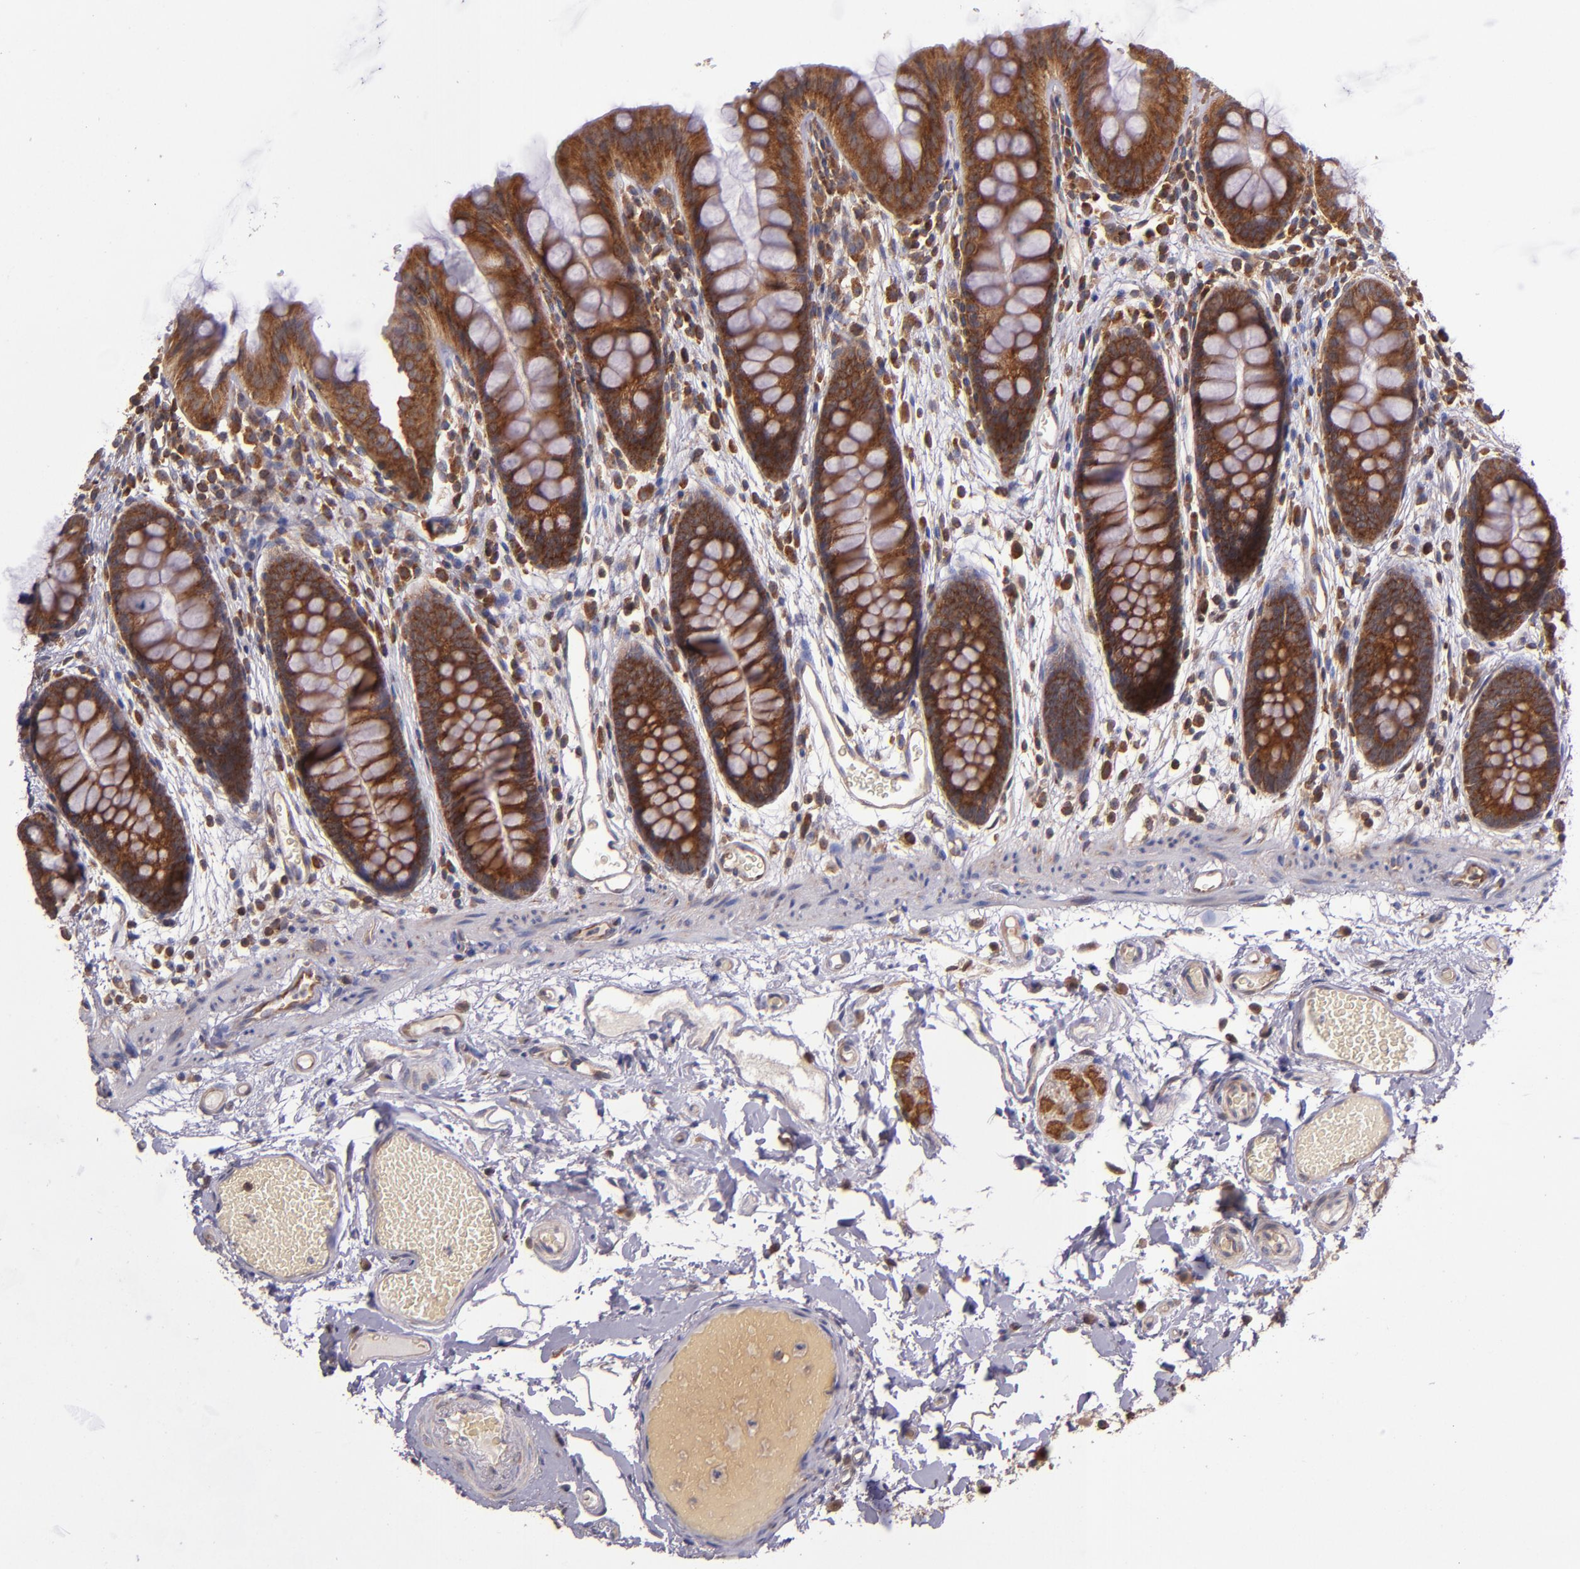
{"staining": {"intensity": "moderate", "quantity": ">75%", "location": "cytoplasmic/membranous"}, "tissue": "colon", "cell_type": "Endothelial cells", "image_type": "normal", "snomed": [{"axis": "morphology", "description": "Normal tissue, NOS"}, {"axis": "topography", "description": "Smooth muscle"}, {"axis": "topography", "description": "Colon"}], "caption": "About >75% of endothelial cells in unremarkable colon exhibit moderate cytoplasmic/membranous protein expression as visualized by brown immunohistochemical staining.", "gene": "EIF4ENIF1", "patient": {"sex": "male", "age": 67}}